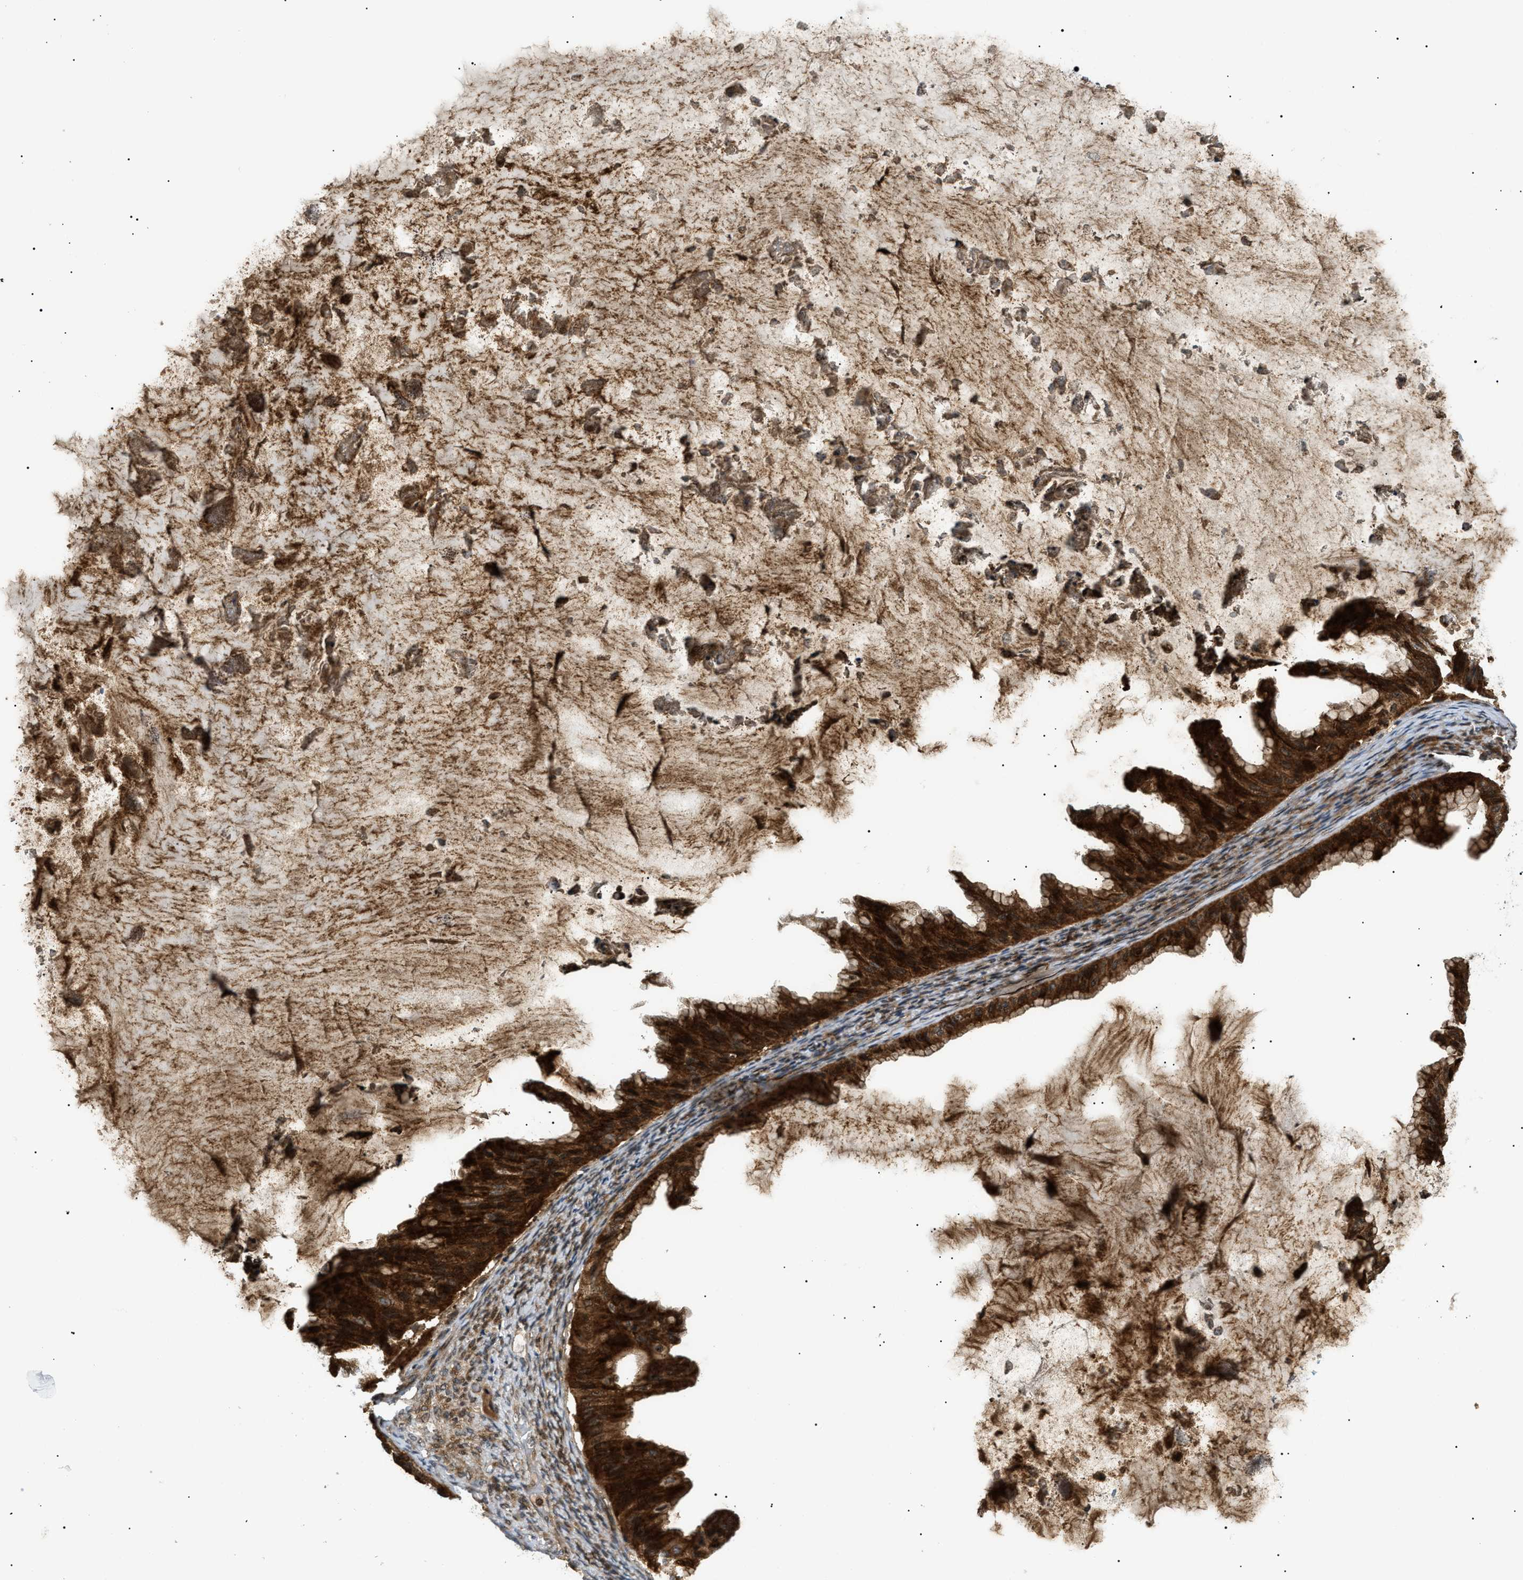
{"staining": {"intensity": "strong", "quantity": ">75%", "location": "cytoplasmic/membranous"}, "tissue": "ovarian cancer", "cell_type": "Tumor cells", "image_type": "cancer", "snomed": [{"axis": "morphology", "description": "Cystadenocarcinoma, mucinous, NOS"}, {"axis": "topography", "description": "Ovary"}], "caption": "Ovarian cancer stained with a protein marker shows strong staining in tumor cells.", "gene": "ATP6AP1", "patient": {"sex": "female", "age": 61}}